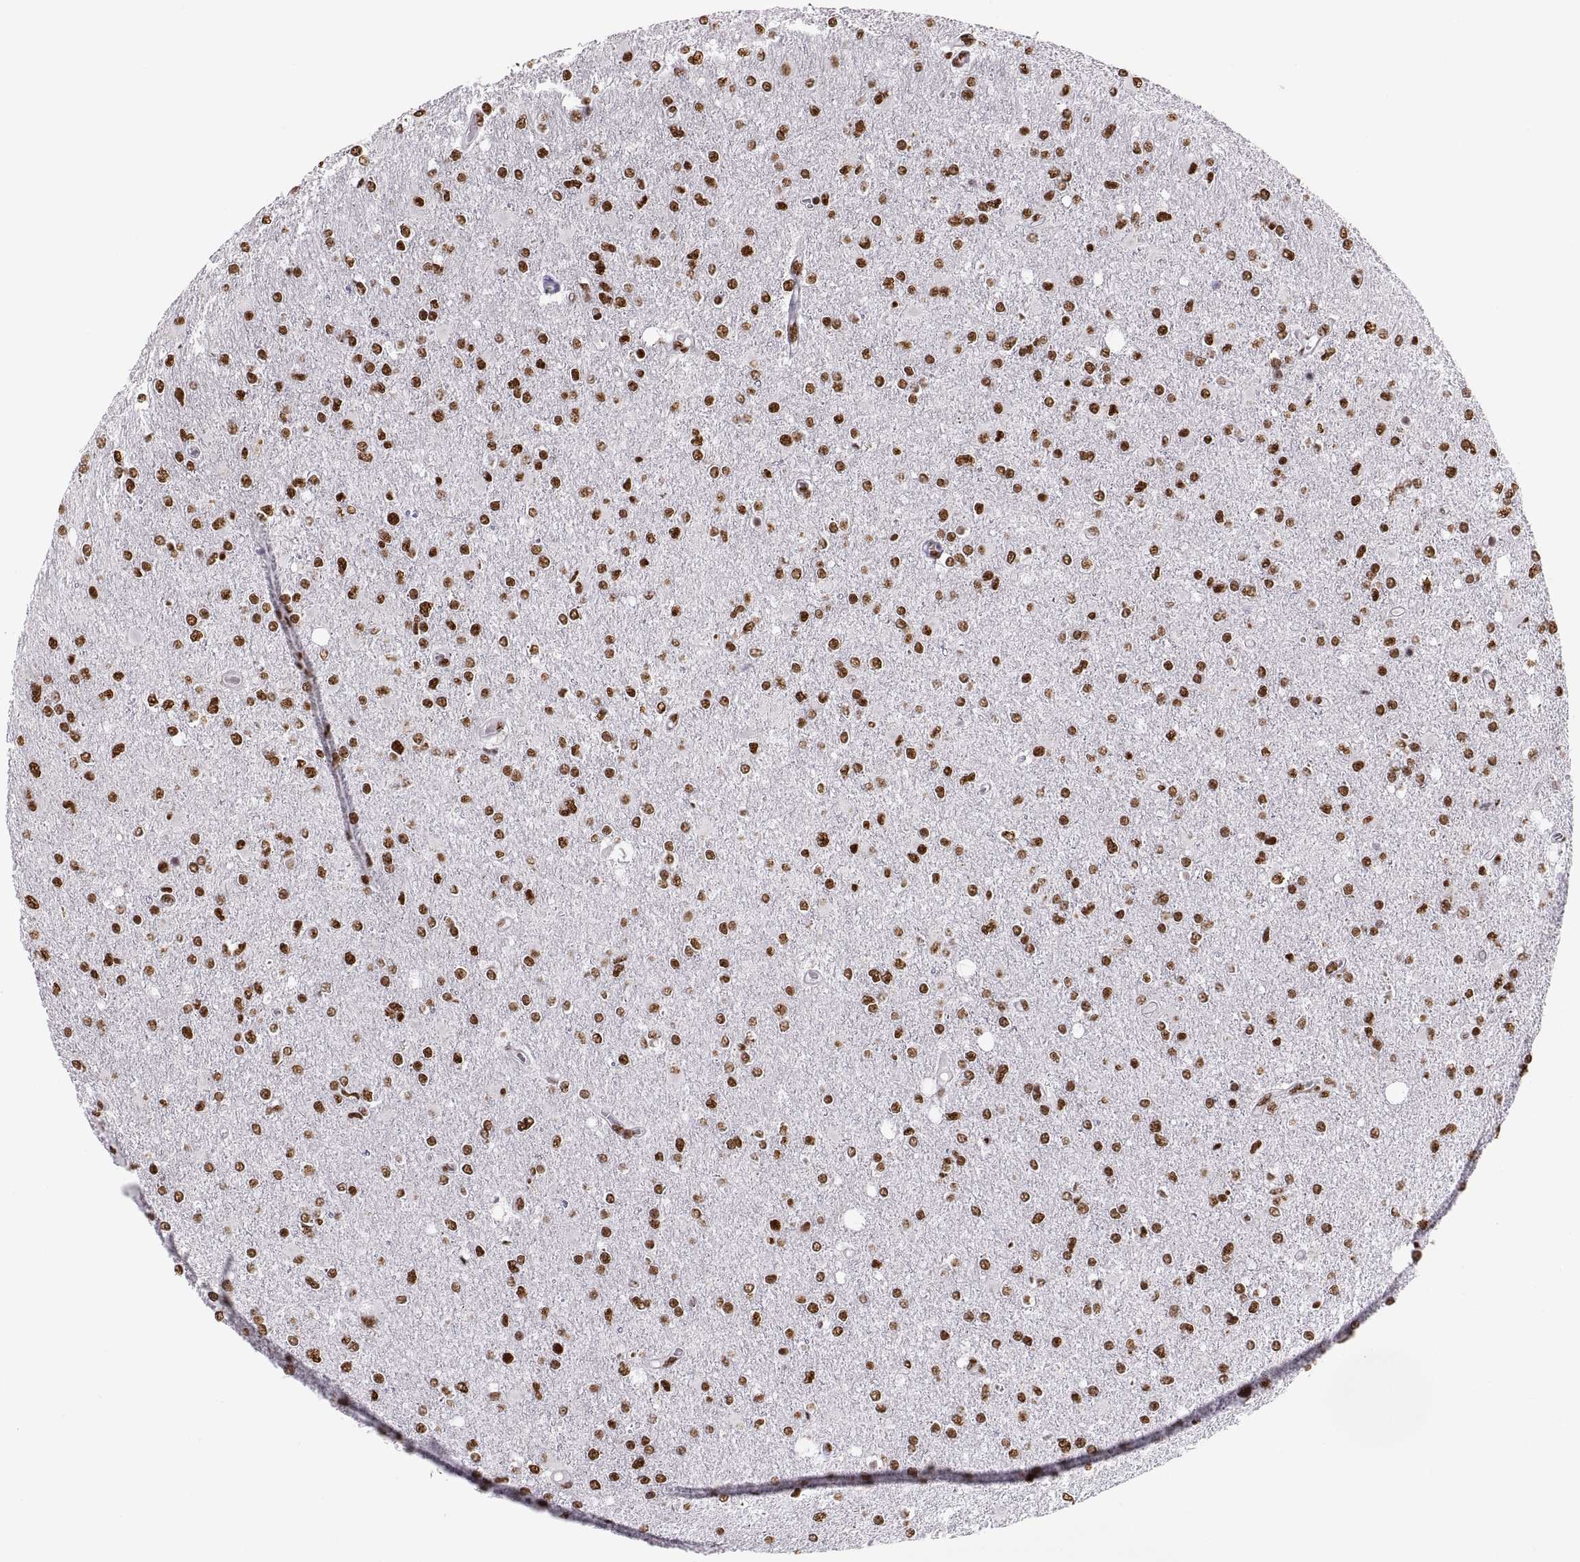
{"staining": {"intensity": "strong", "quantity": ">75%", "location": "nuclear"}, "tissue": "glioma", "cell_type": "Tumor cells", "image_type": "cancer", "snomed": [{"axis": "morphology", "description": "Glioma, malignant, High grade"}, {"axis": "topography", "description": "Cerebral cortex"}], "caption": "Human glioma stained for a protein (brown) displays strong nuclear positive expression in about >75% of tumor cells.", "gene": "SNAI1", "patient": {"sex": "male", "age": 70}}